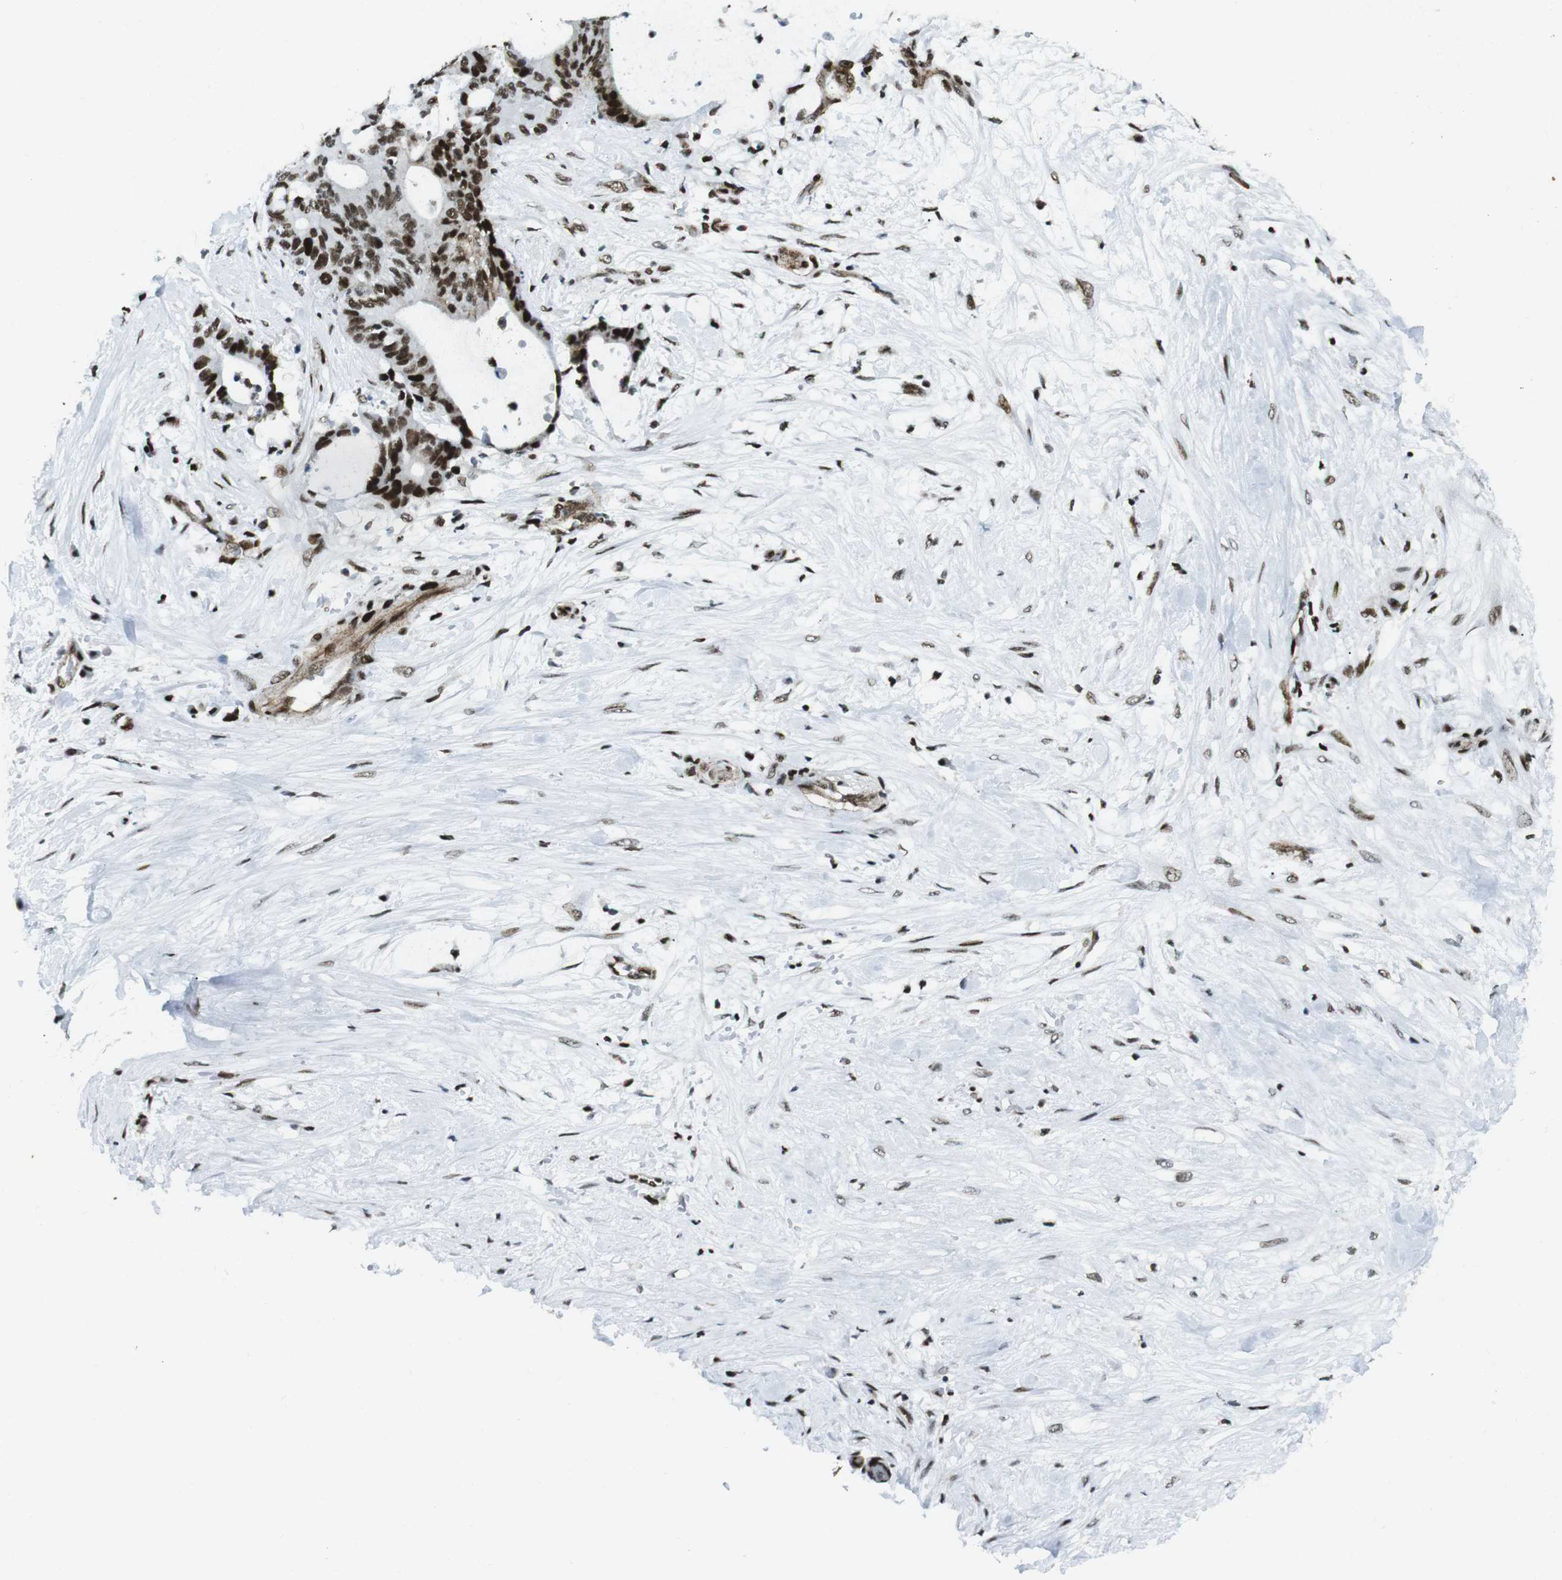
{"staining": {"intensity": "strong", "quantity": ">75%", "location": "nuclear"}, "tissue": "liver cancer", "cell_type": "Tumor cells", "image_type": "cancer", "snomed": [{"axis": "morphology", "description": "Cholangiocarcinoma"}, {"axis": "topography", "description": "Liver"}], "caption": "A high amount of strong nuclear staining is seen in approximately >75% of tumor cells in liver cancer (cholangiocarcinoma) tissue.", "gene": "ARID1A", "patient": {"sex": "female", "age": 73}}